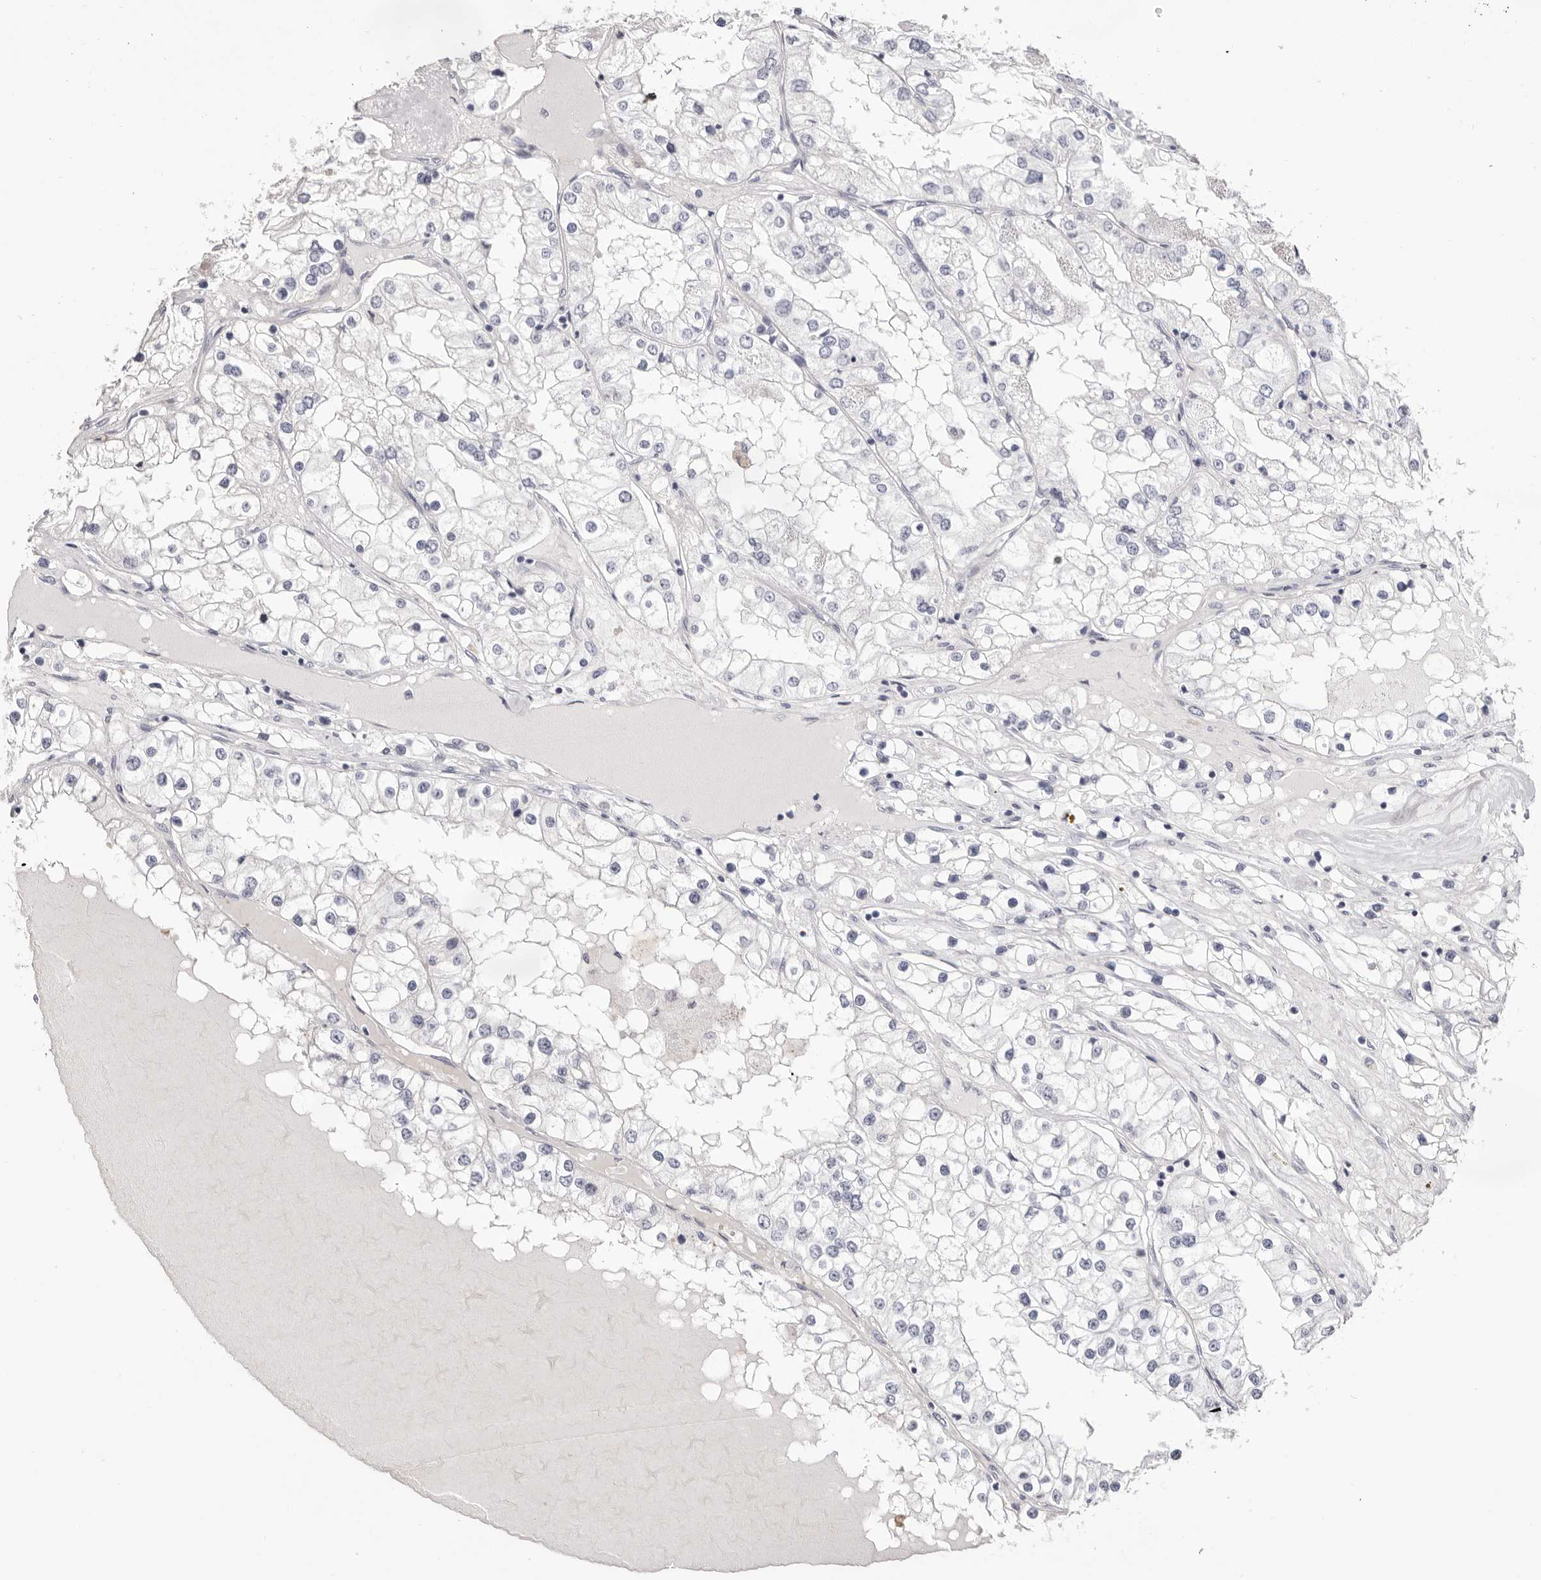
{"staining": {"intensity": "negative", "quantity": "none", "location": "none"}, "tissue": "renal cancer", "cell_type": "Tumor cells", "image_type": "cancer", "snomed": [{"axis": "morphology", "description": "Adenocarcinoma, NOS"}, {"axis": "topography", "description": "Kidney"}], "caption": "IHC of renal cancer (adenocarcinoma) exhibits no staining in tumor cells.", "gene": "LPO", "patient": {"sex": "male", "age": 68}}